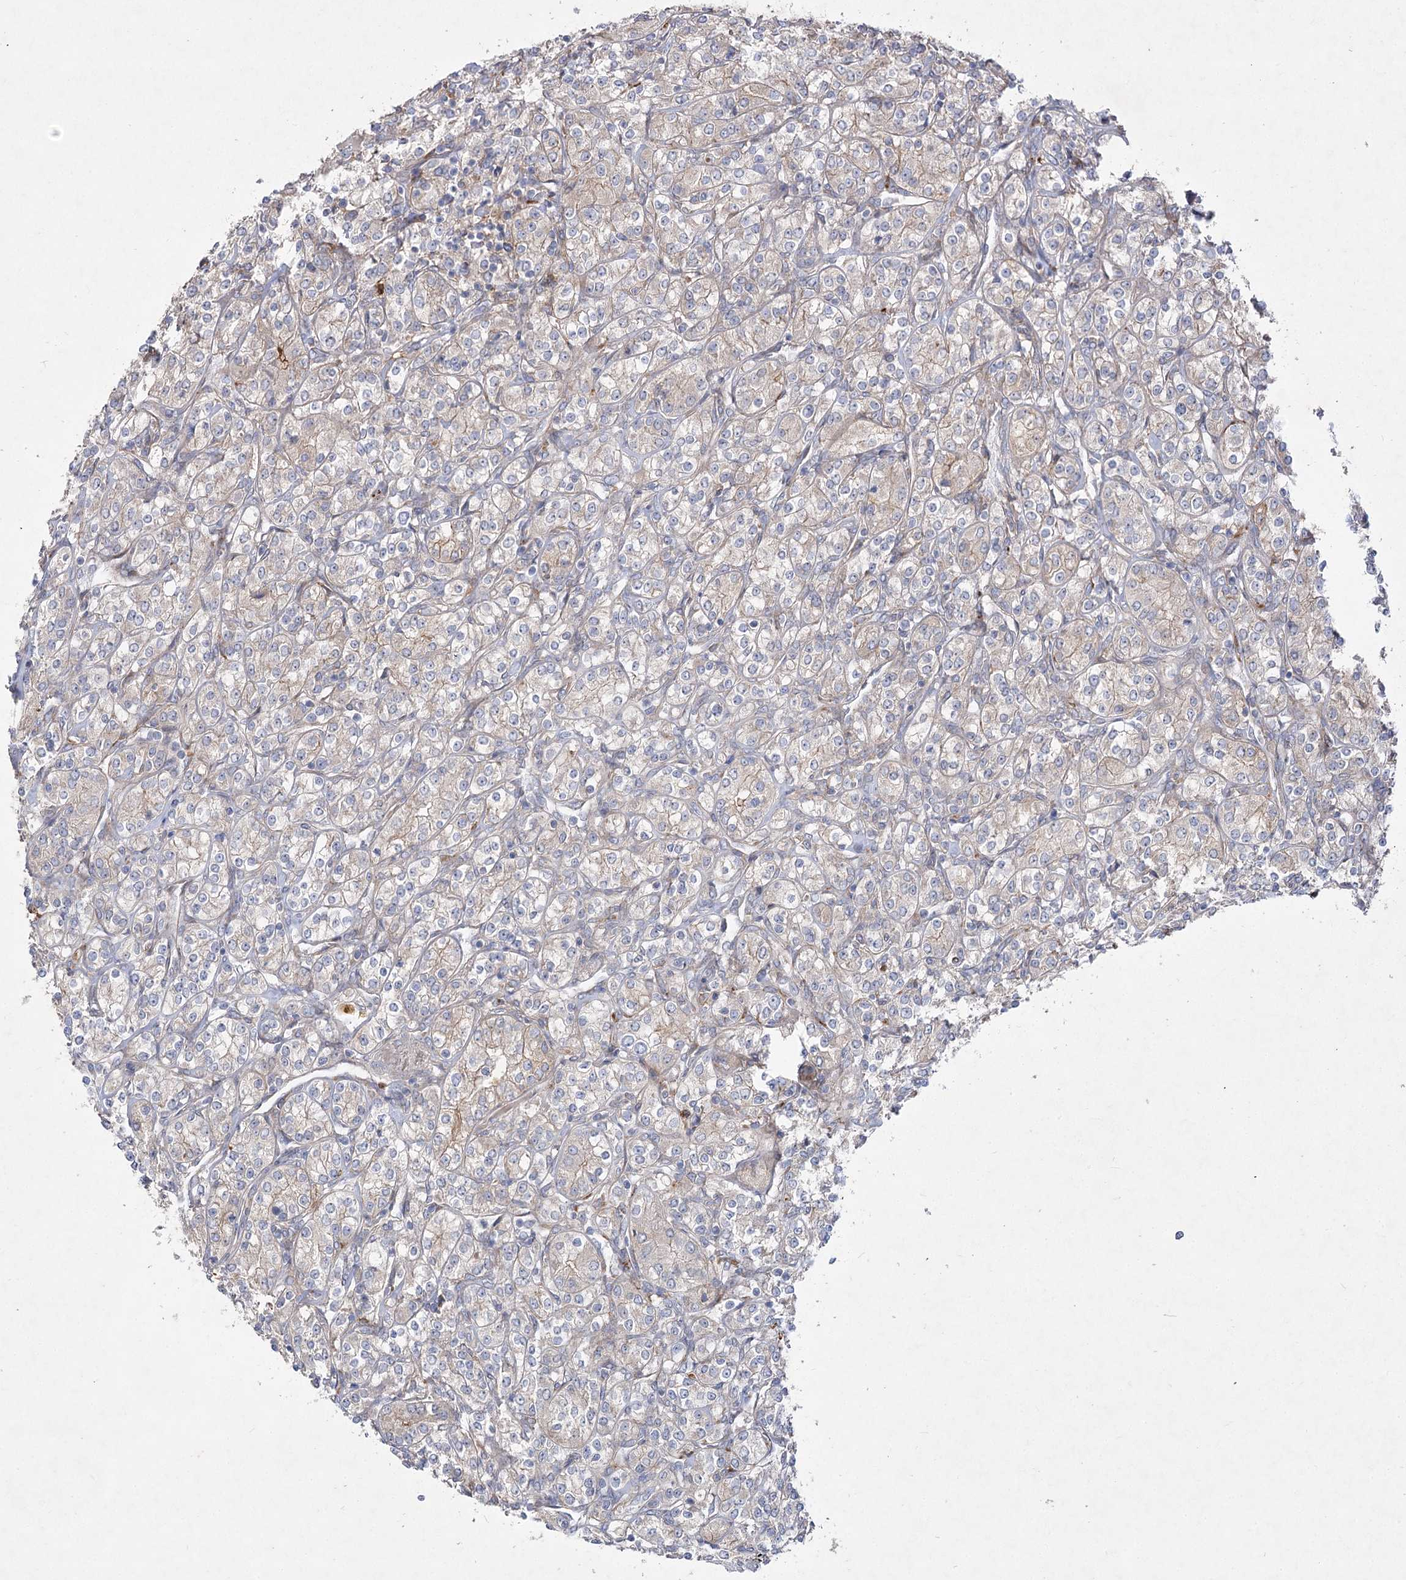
{"staining": {"intensity": "negative", "quantity": "none", "location": "none"}, "tissue": "renal cancer", "cell_type": "Tumor cells", "image_type": "cancer", "snomed": [{"axis": "morphology", "description": "Adenocarcinoma, NOS"}, {"axis": "topography", "description": "Kidney"}], "caption": "High magnification brightfield microscopy of adenocarcinoma (renal) stained with DAB (3,3'-diaminobenzidine) (brown) and counterstained with hematoxylin (blue): tumor cells show no significant staining.", "gene": "SH3BP5L", "patient": {"sex": "male", "age": 77}}